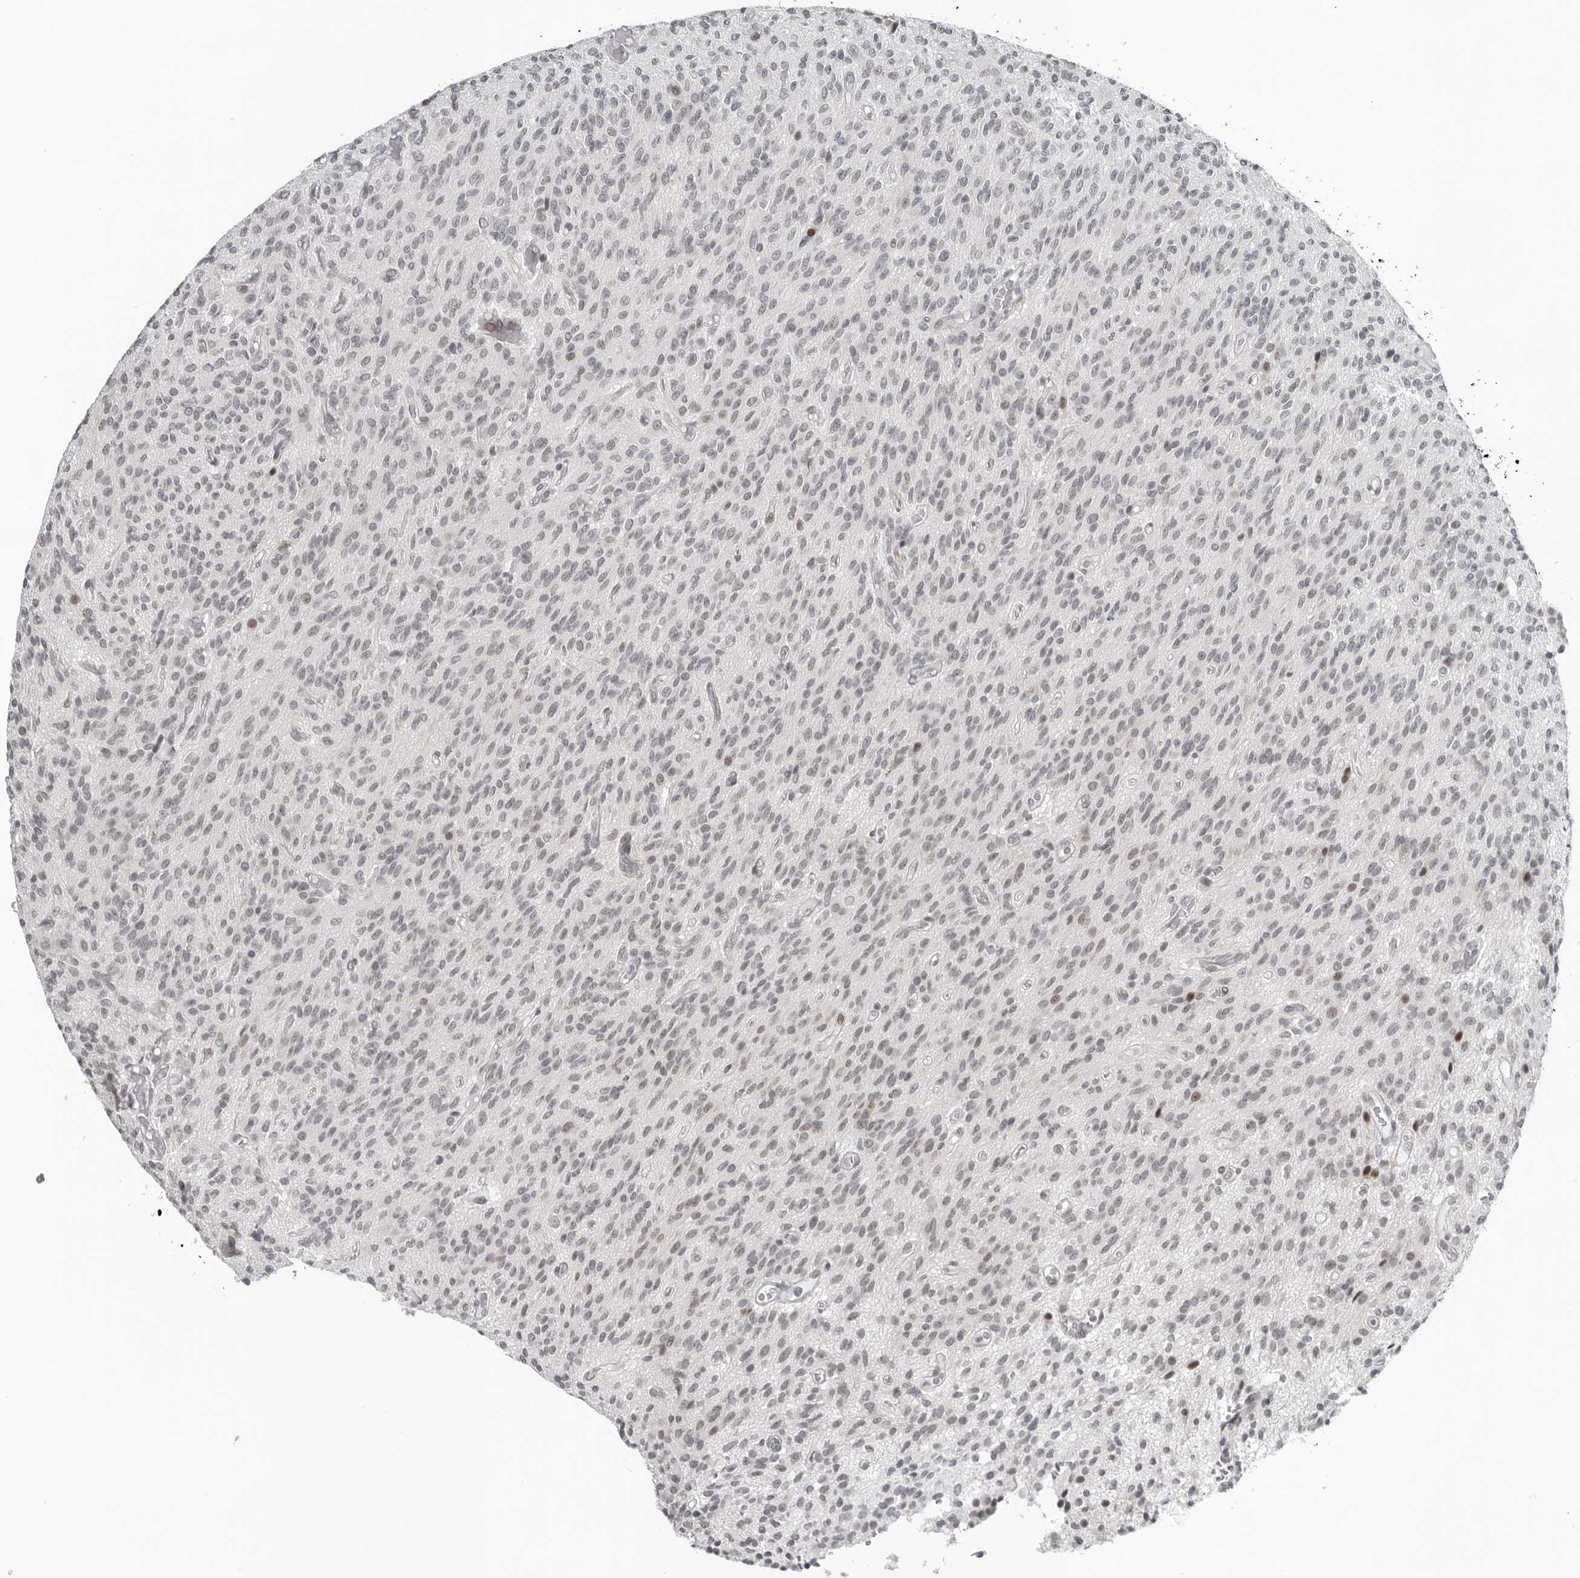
{"staining": {"intensity": "moderate", "quantity": "<25%", "location": "nuclear"}, "tissue": "glioma", "cell_type": "Tumor cells", "image_type": "cancer", "snomed": [{"axis": "morphology", "description": "Glioma, malignant, High grade"}, {"axis": "topography", "description": "Brain"}], "caption": "Moderate nuclear positivity for a protein is seen in approximately <25% of tumor cells of malignant glioma (high-grade) using immunohistochemistry.", "gene": "PPP1R42", "patient": {"sex": "male", "age": 34}}